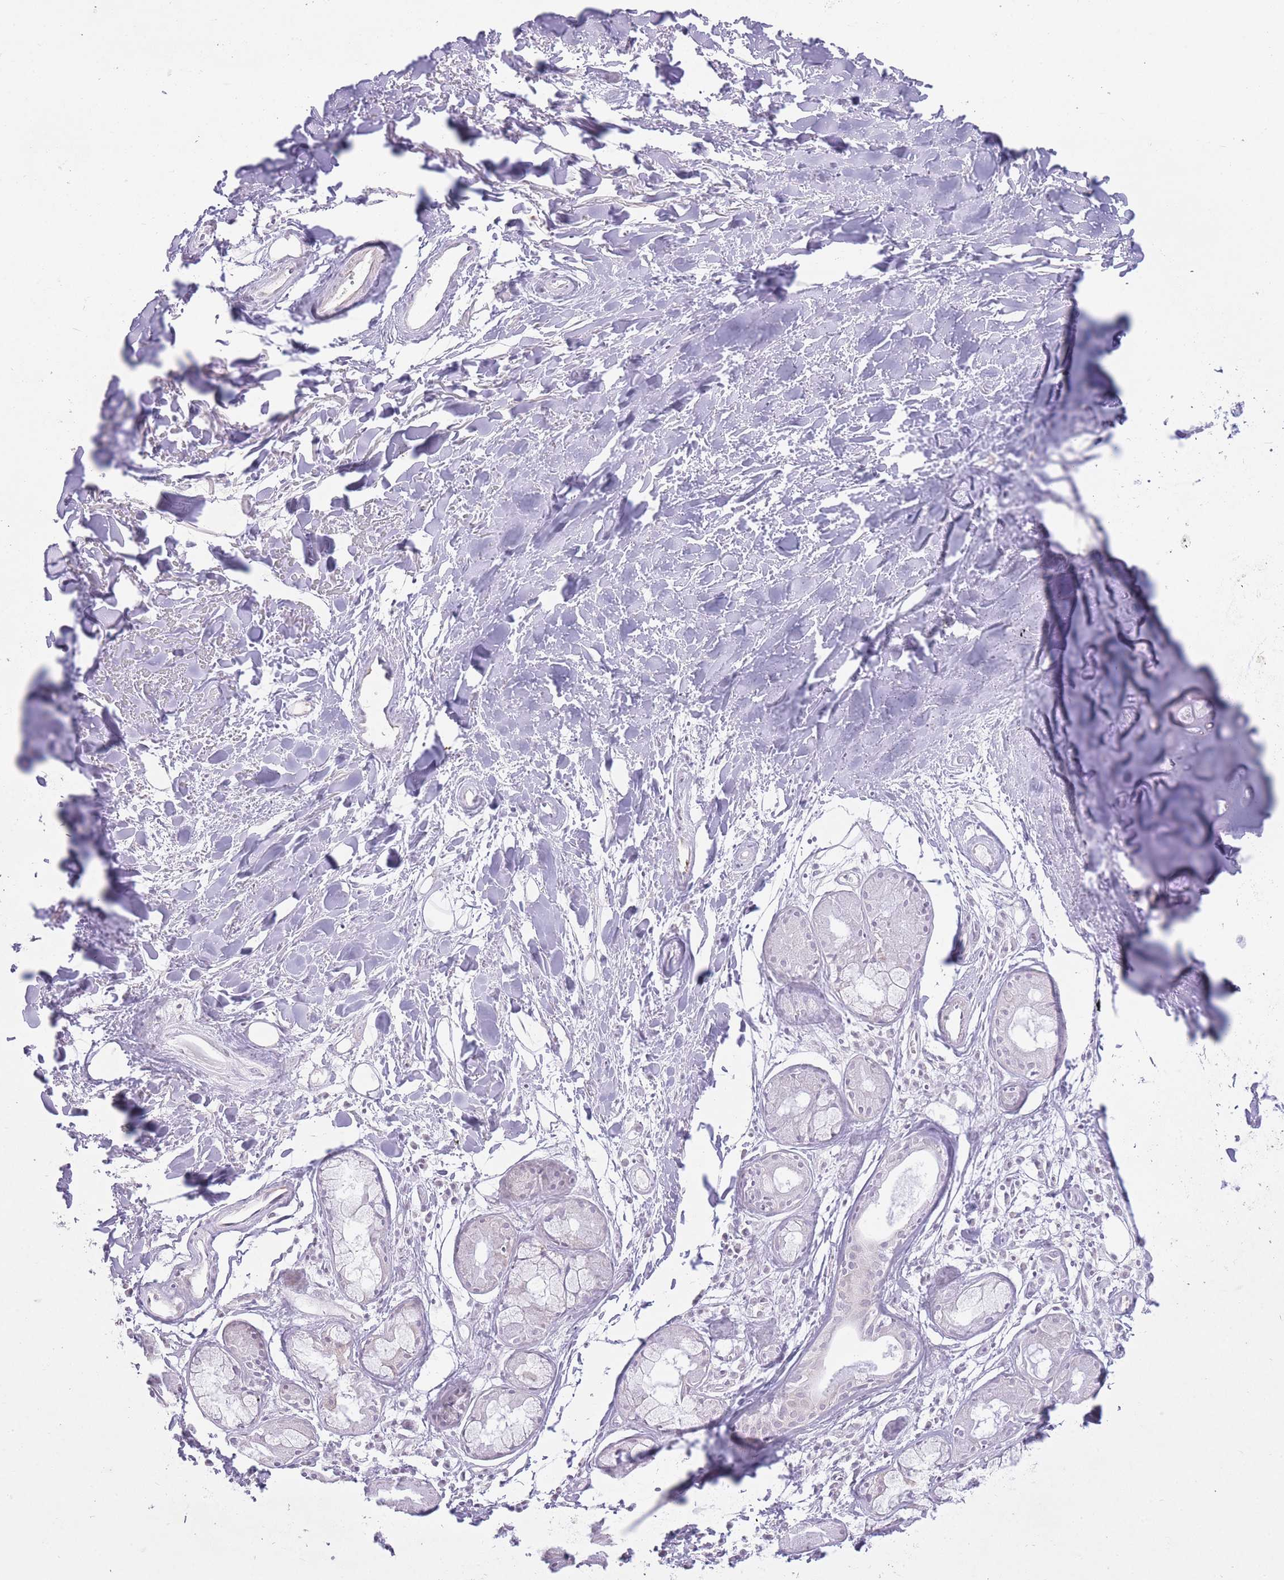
{"staining": {"intensity": "negative", "quantity": "none", "location": "none"}, "tissue": "adipose tissue", "cell_type": "Adipocytes", "image_type": "normal", "snomed": [{"axis": "morphology", "description": "Normal tissue, NOS"}, {"axis": "topography", "description": "Cartilage tissue"}], "caption": "Adipocytes show no significant protein expression in unremarkable adipose tissue.", "gene": "DPYSL4", "patient": {"sex": "male", "age": 57}}